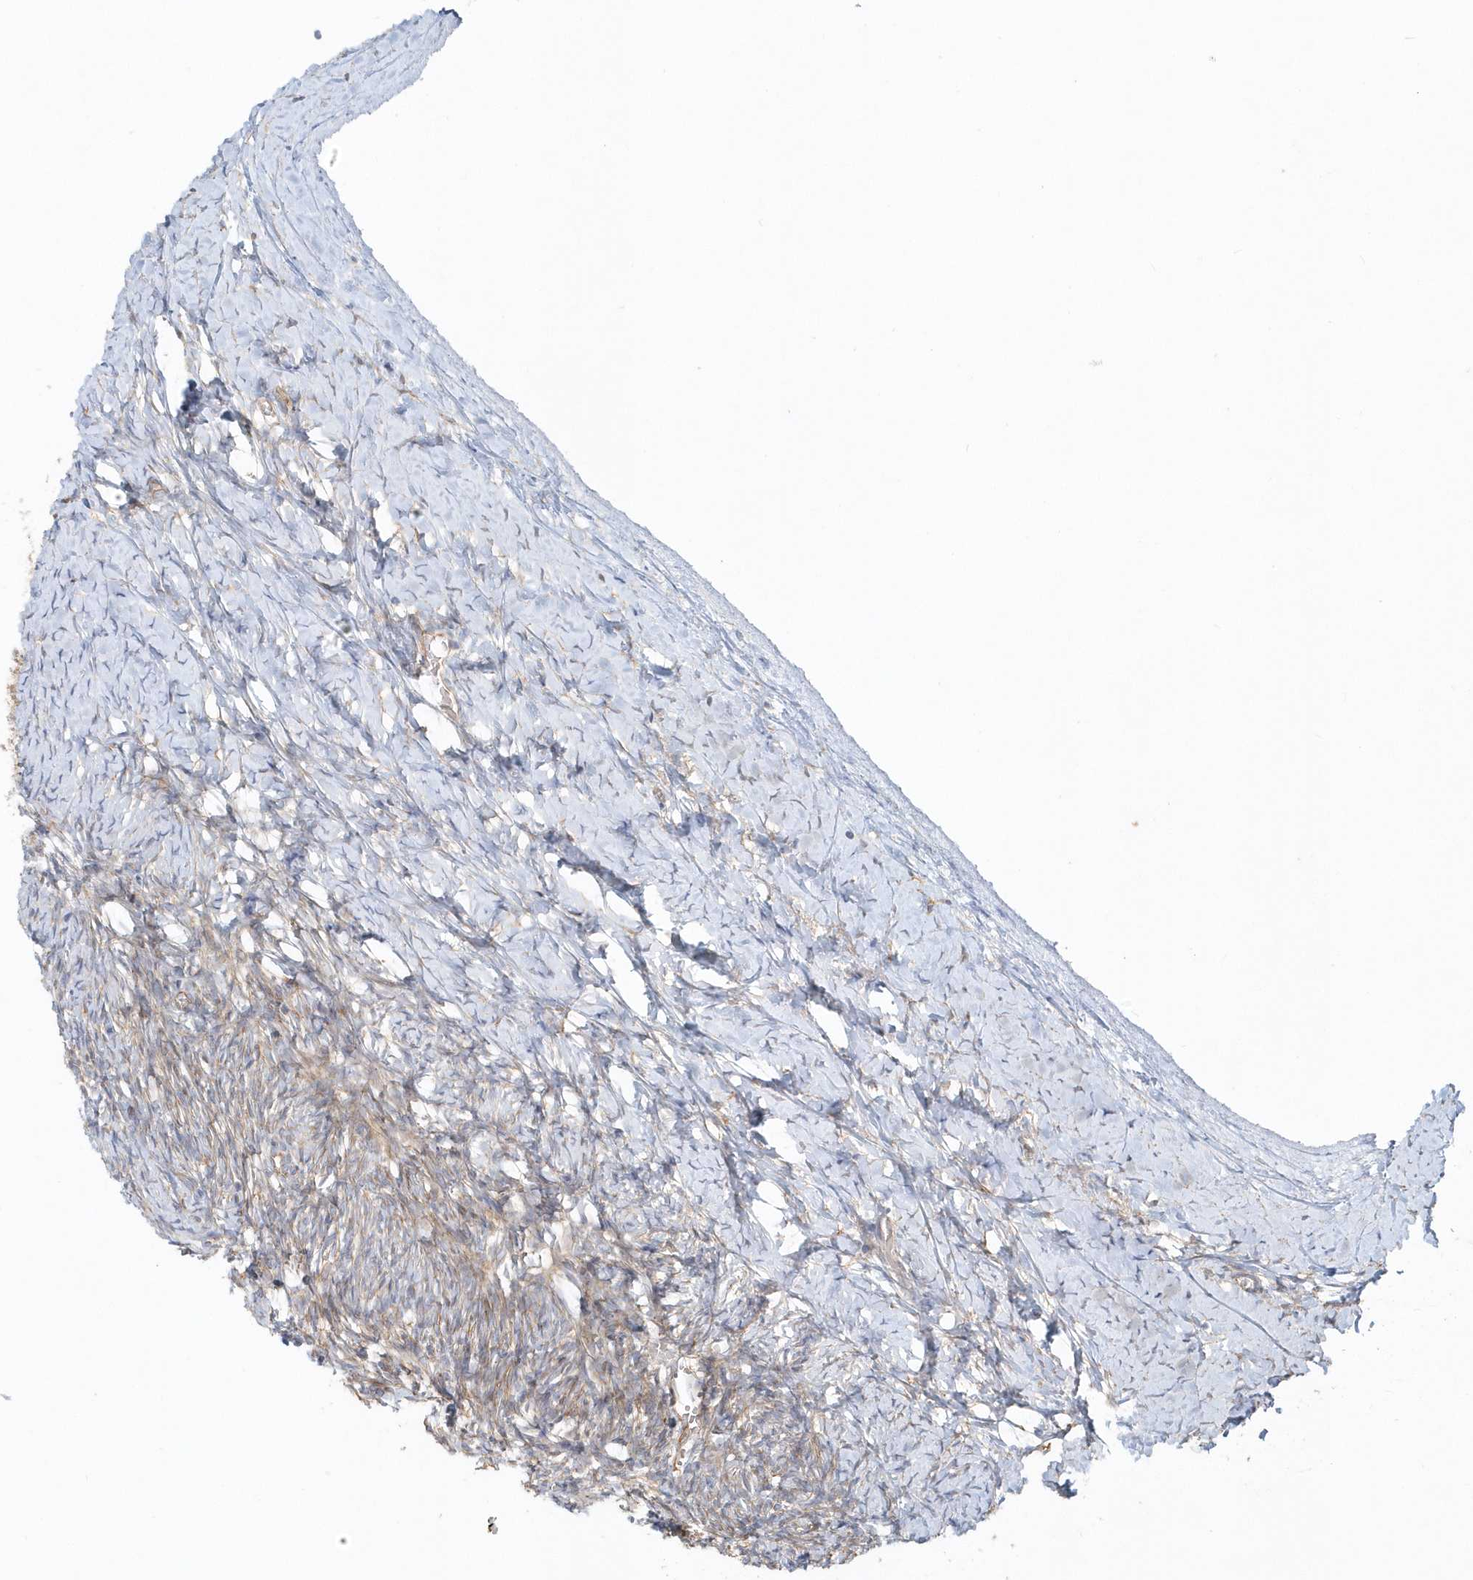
{"staining": {"intensity": "weak", "quantity": "<25%", "location": "cytoplasmic/membranous"}, "tissue": "ovary", "cell_type": "Ovarian stroma cells", "image_type": "normal", "snomed": [{"axis": "morphology", "description": "Normal tissue, NOS"}, {"axis": "morphology", "description": "Developmental malformation"}, {"axis": "topography", "description": "Ovary"}], "caption": "Ovarian stroma cells show no significant protein positivity in normal ovary. The staining is performed using DAB brown chromogen with nuclei counter-stained in using hematoxylin.", "gene": "DNAH1", "patient": {"sex": "female", "age": 39}}